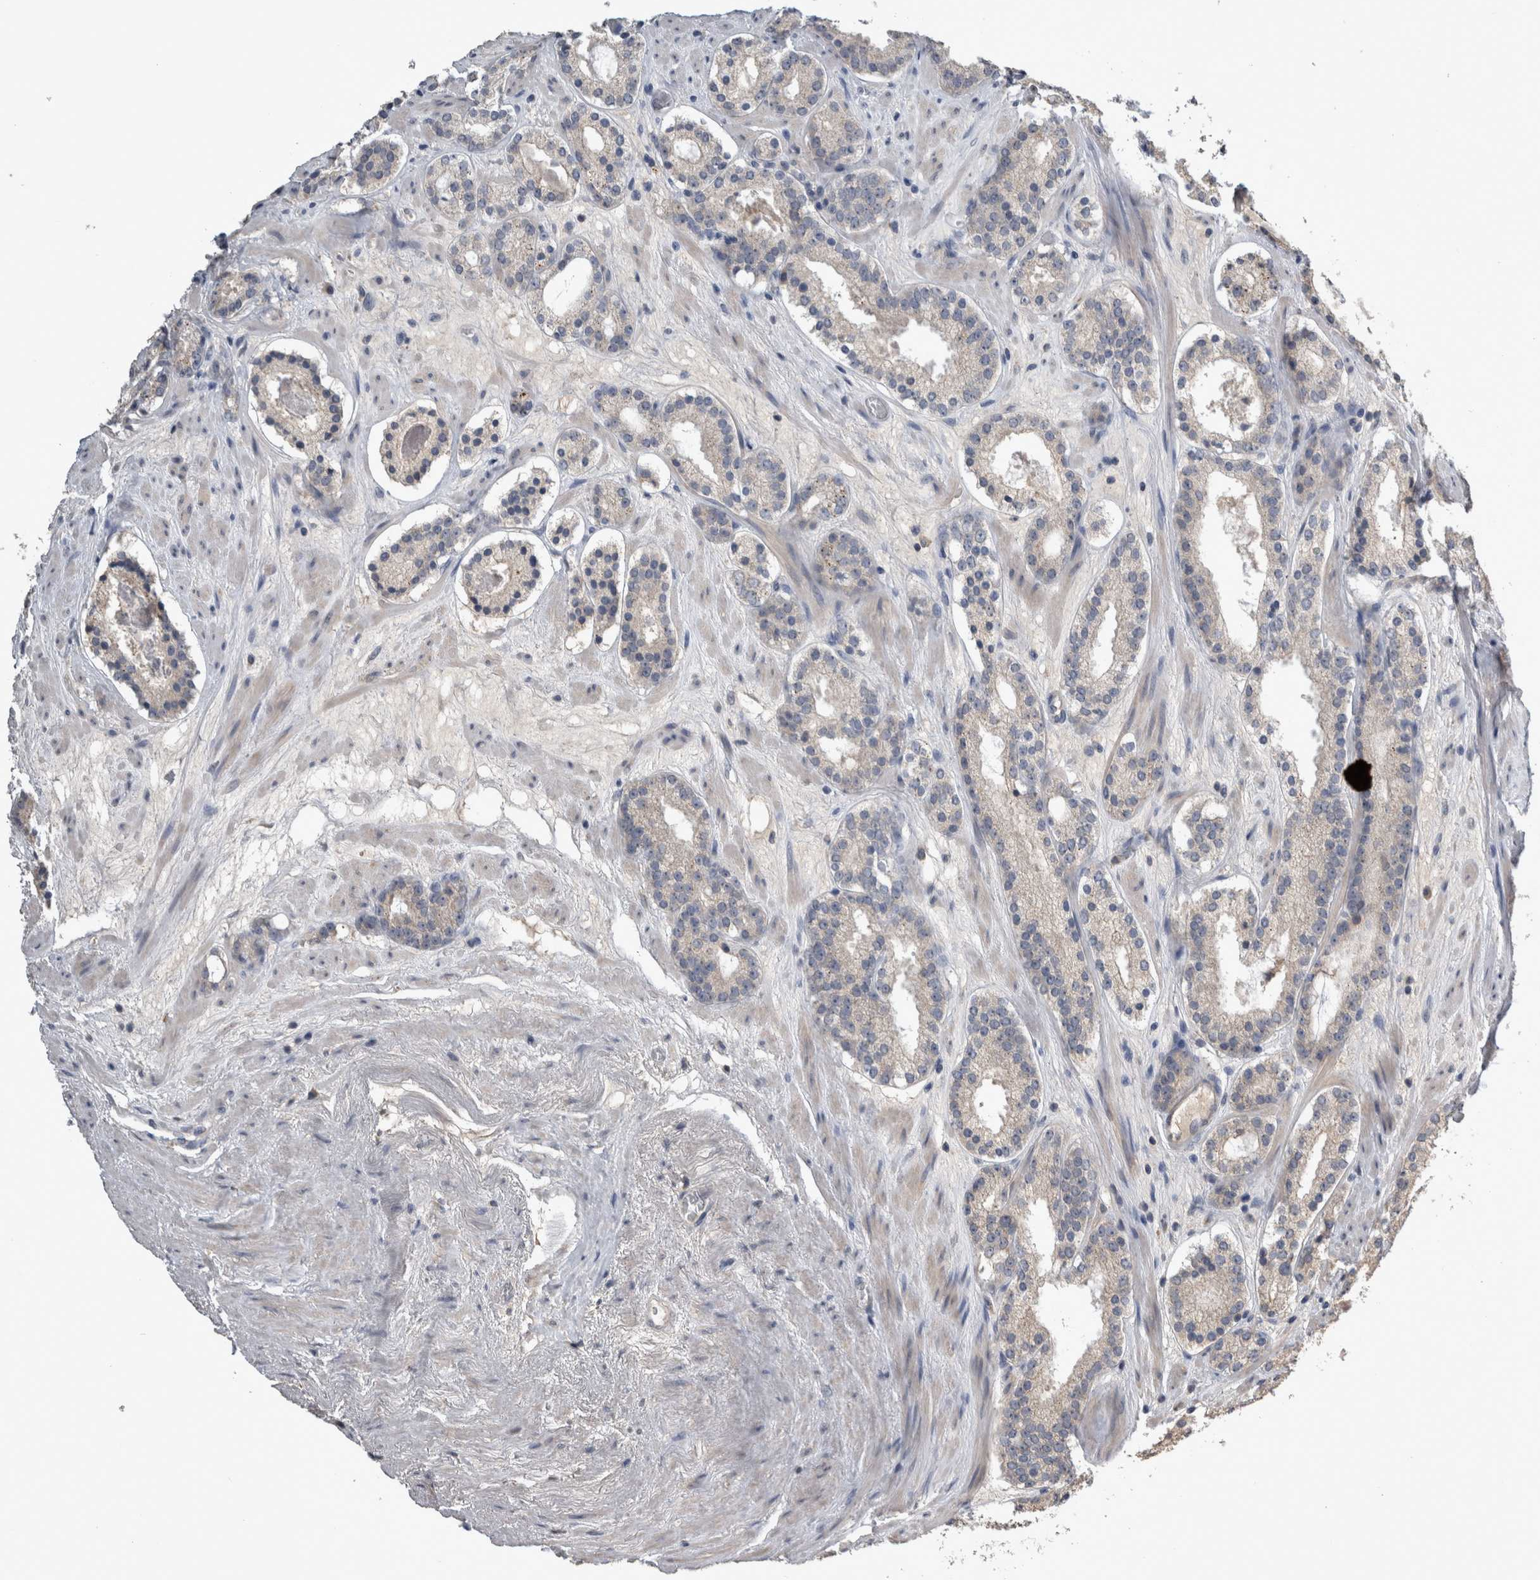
{"staining": {"intensity": "negative", "quantity": "none", "location": "none"}, "tissue": "prostate cancer", "cell_type": "Tumor cells", "image_type": "cancer", "snomed": [{"axis": "morphology", "description": "Adenocarcinoma, Low grade"}, {"axis": "topography", "description": "Prostate"}], "caption": "Immunohistochemistry micrograph of prostate cancer stained for a protein (brown), which shows no staining in tumor cells.", "gene": "ANXA13", "patient": {"sex": "male", "age": 69}}